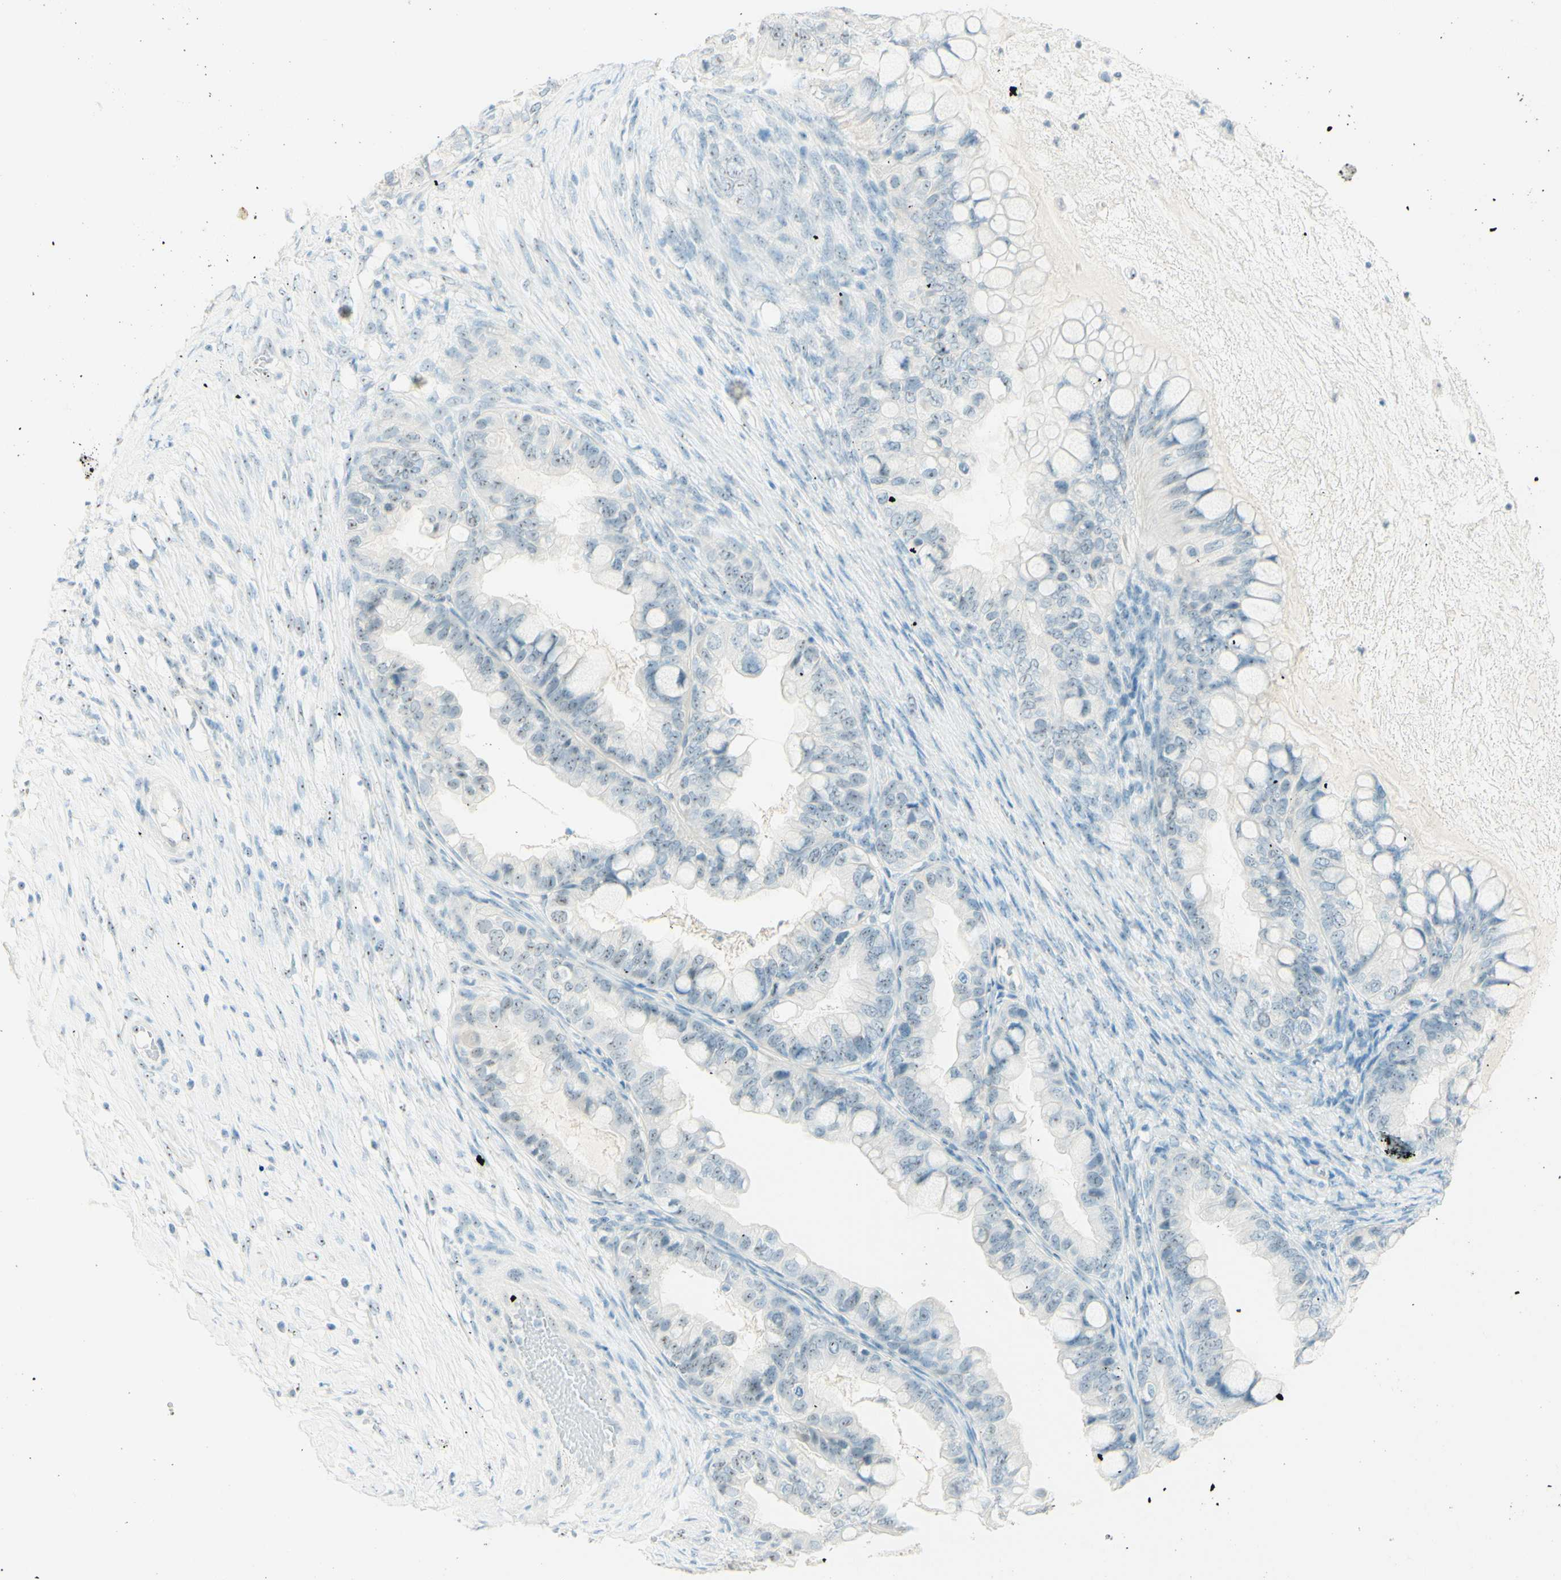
{"staining": {"intensity": "weak", "quantity": "25%-75%", "location": "nuclear"}, "tissue": "ovarian cancer", "cell_type": "Tumor cells", "image_type": "cancer", "snomed": [{"axis": "morphology", "description": "Cystadenocarcinoma, mucinous, NOS"}, {"axis": "topography", "description": "Ovary"}], "caption": "Immunohistochemistry staining of ovarian mucinous cystadenocarcinoma, which displays low levels of weak nuclear positivity in approximately 25%-75% of tumor cells indicating weak nuclear protein expression. The staining was performed using DAB (3,3'-diaminobenzidine) (brown) for protein detection and nuclei were counterstained in hematoxylin (blue).", "gene": "FMR1NB", "patient": {"sex": "female", "age": 80}}